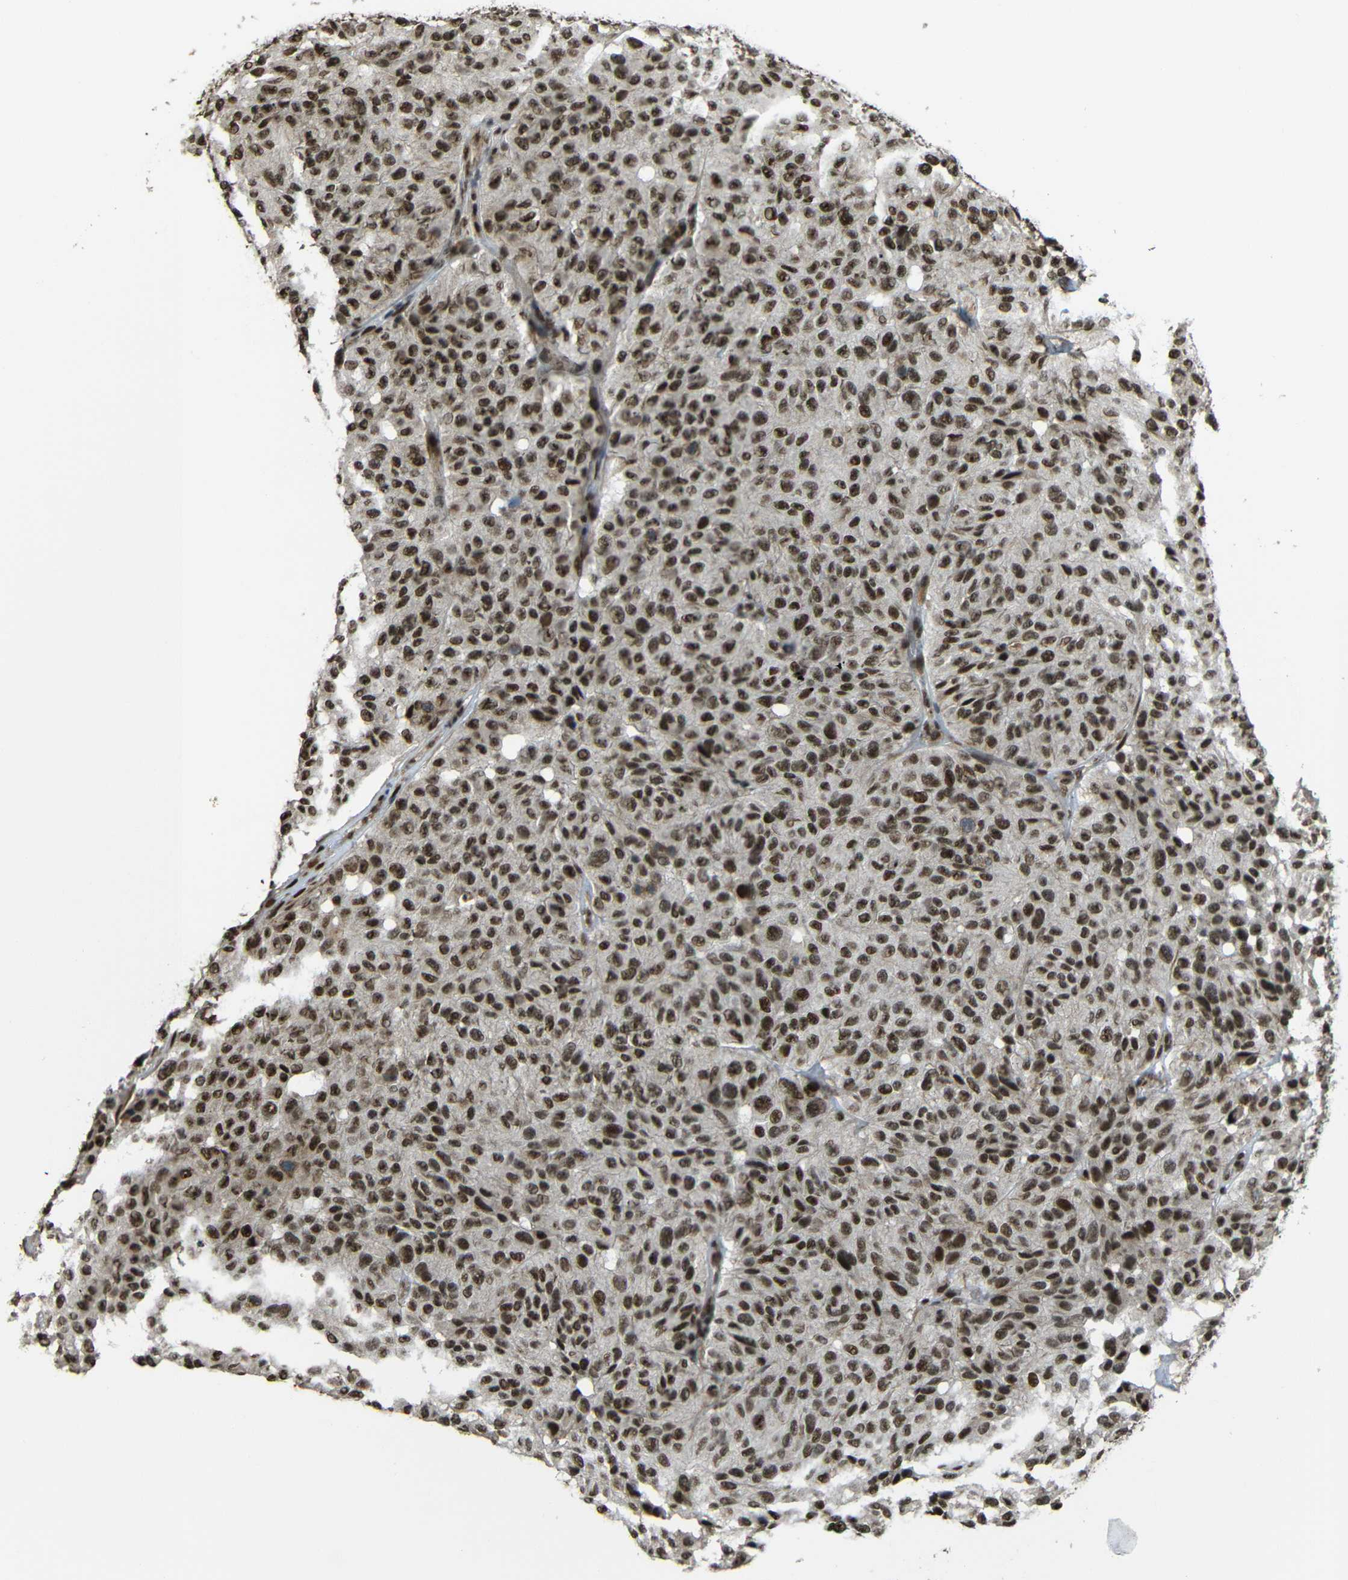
{"staining": {"intensity": "strong", "quantity": ">75%", "location": "cytoplasmic/membranous,nuclear"}, "tissue": "melanoma", "cell_type": "Tumor cells", "image_type": "cancer", "snomed": [{"axis": "morphology", "description": "Malignant melanoma, NOS"}, {"axis": "topography", "description": "Skin"}], "caption": "IHC of melanoma demonstrates high levels of strong cytoplasmic/membranous and nuclear expression in about >75% of tumor cells.", "gene": "TCF7L2", "patient": {"sex": "female", "age": 46}}